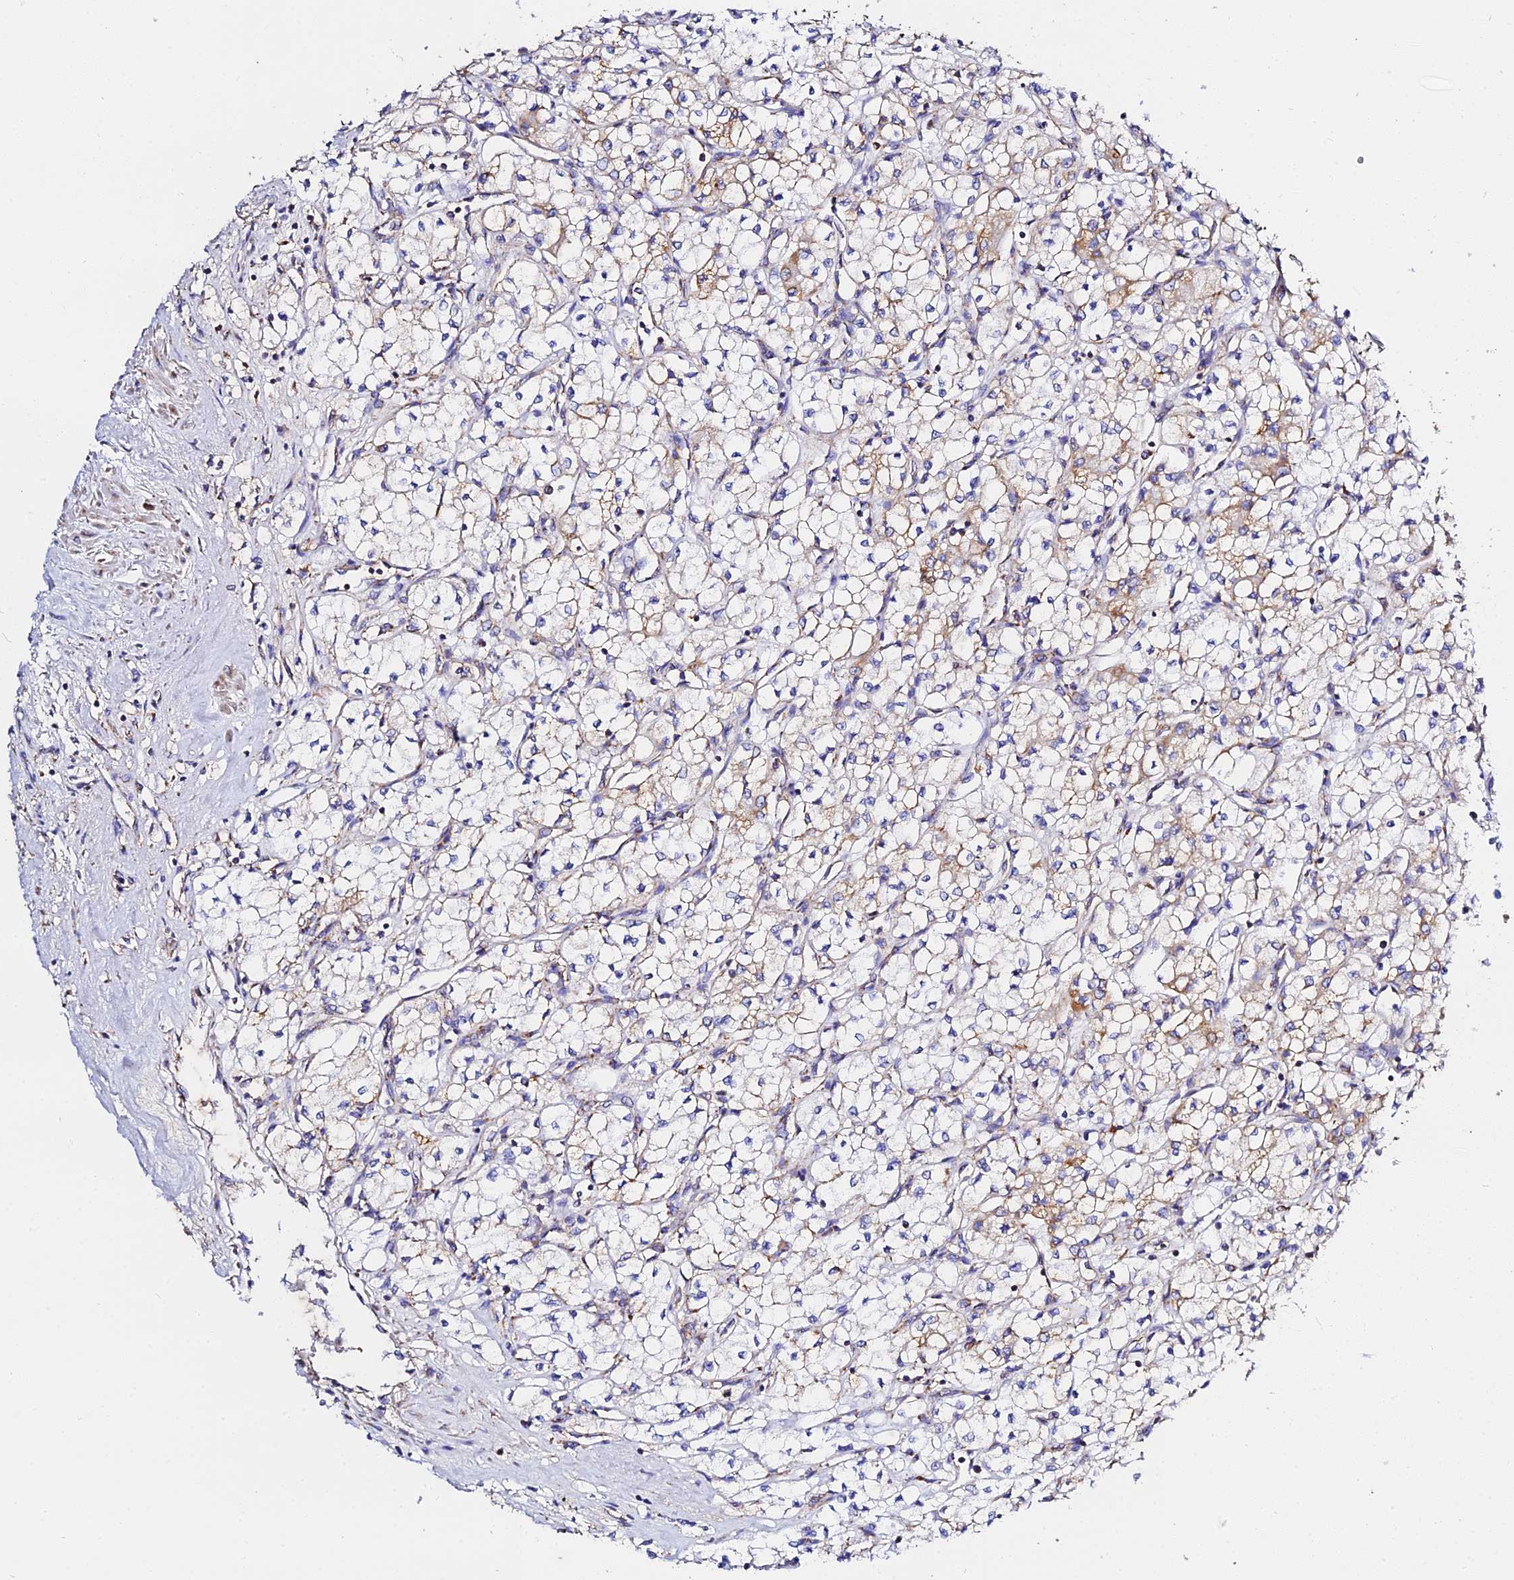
{"staining": {"intensity": "weak", "quantity": "25%-75%", "location": "cytoplasmic/membranous"}, "tissue": "renal cancer", "cell_type": "Tumor cells", "image_type": "cancer", "snomed": [{"axis": "morphology", "description": "Adenocarcinoma, NOS"}, {"axis": "topography", "description": "Kidney"}], "caption": "Renal cancer stained with immunohistochemistry (IHC) shows weak cytoplasmic/membranous staining in approximately 25%-75% of tumor cells.", "gene": "ZNF573", "patient": {"sex": "male", "age": 59}}